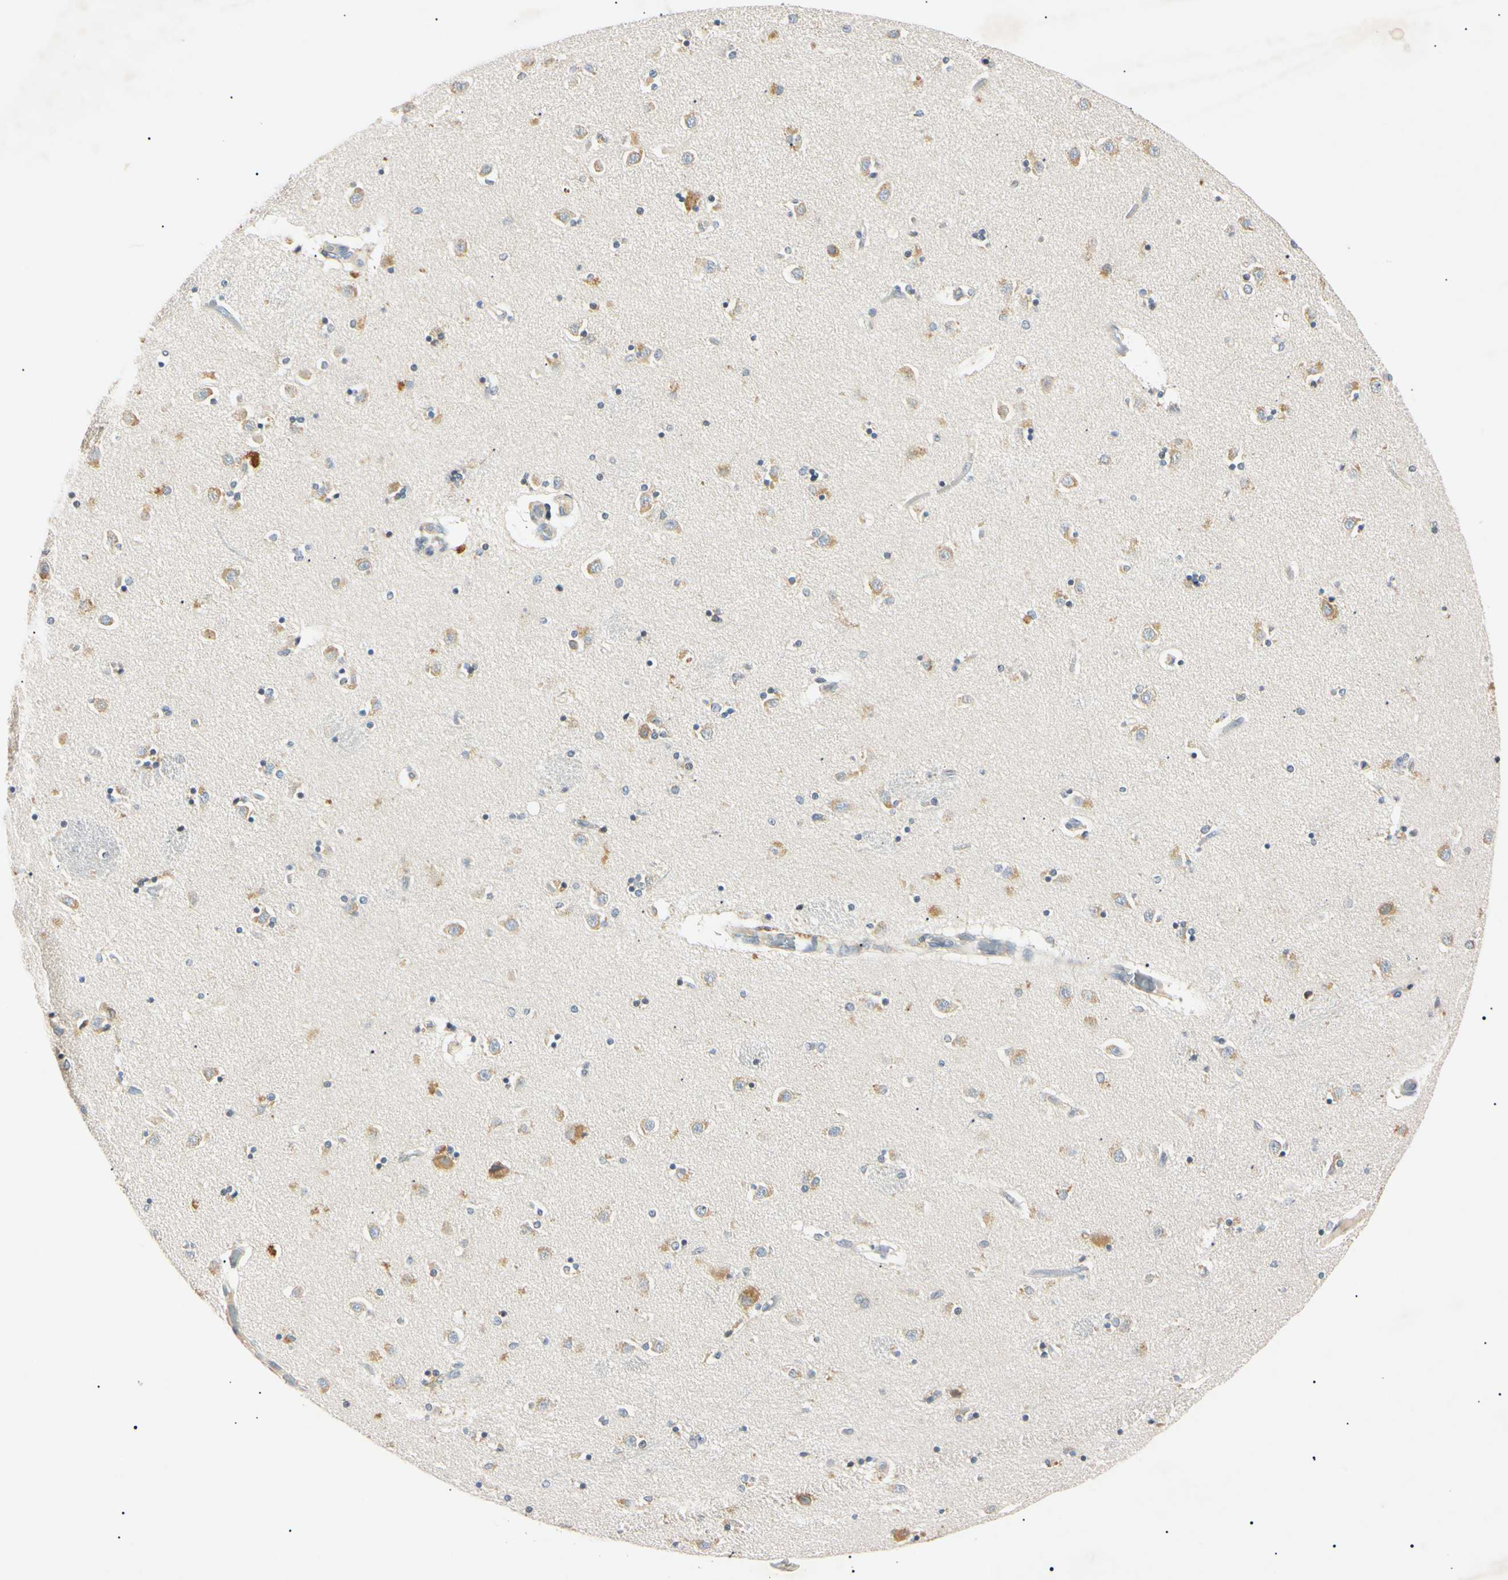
{"staining": {"intensity": "moderate", "quantity": "25%-75%", "location": "cytoplasmic/membranous"}, "tissue": "caudate", "cell_type": "Glial cells", "image_type": "normal", "snomed": [{"axis": "morphology", "description": "Normal tissue, NOS"}, {"axis": "topography", "description": "Lateral ventricle wall"}], "caption": "DAB (3,3'-diaminobenzidine) immunohistochemical staining of benign caudate reveals moderate cytoplasmic/membranous protein positivity in about 25%-75% of glial cells. (DAB IHC, brown staining for protein, blue staining for nuclei).", "gene": "DNAJB12", "patient": {"sex": "female", "age": 54}}